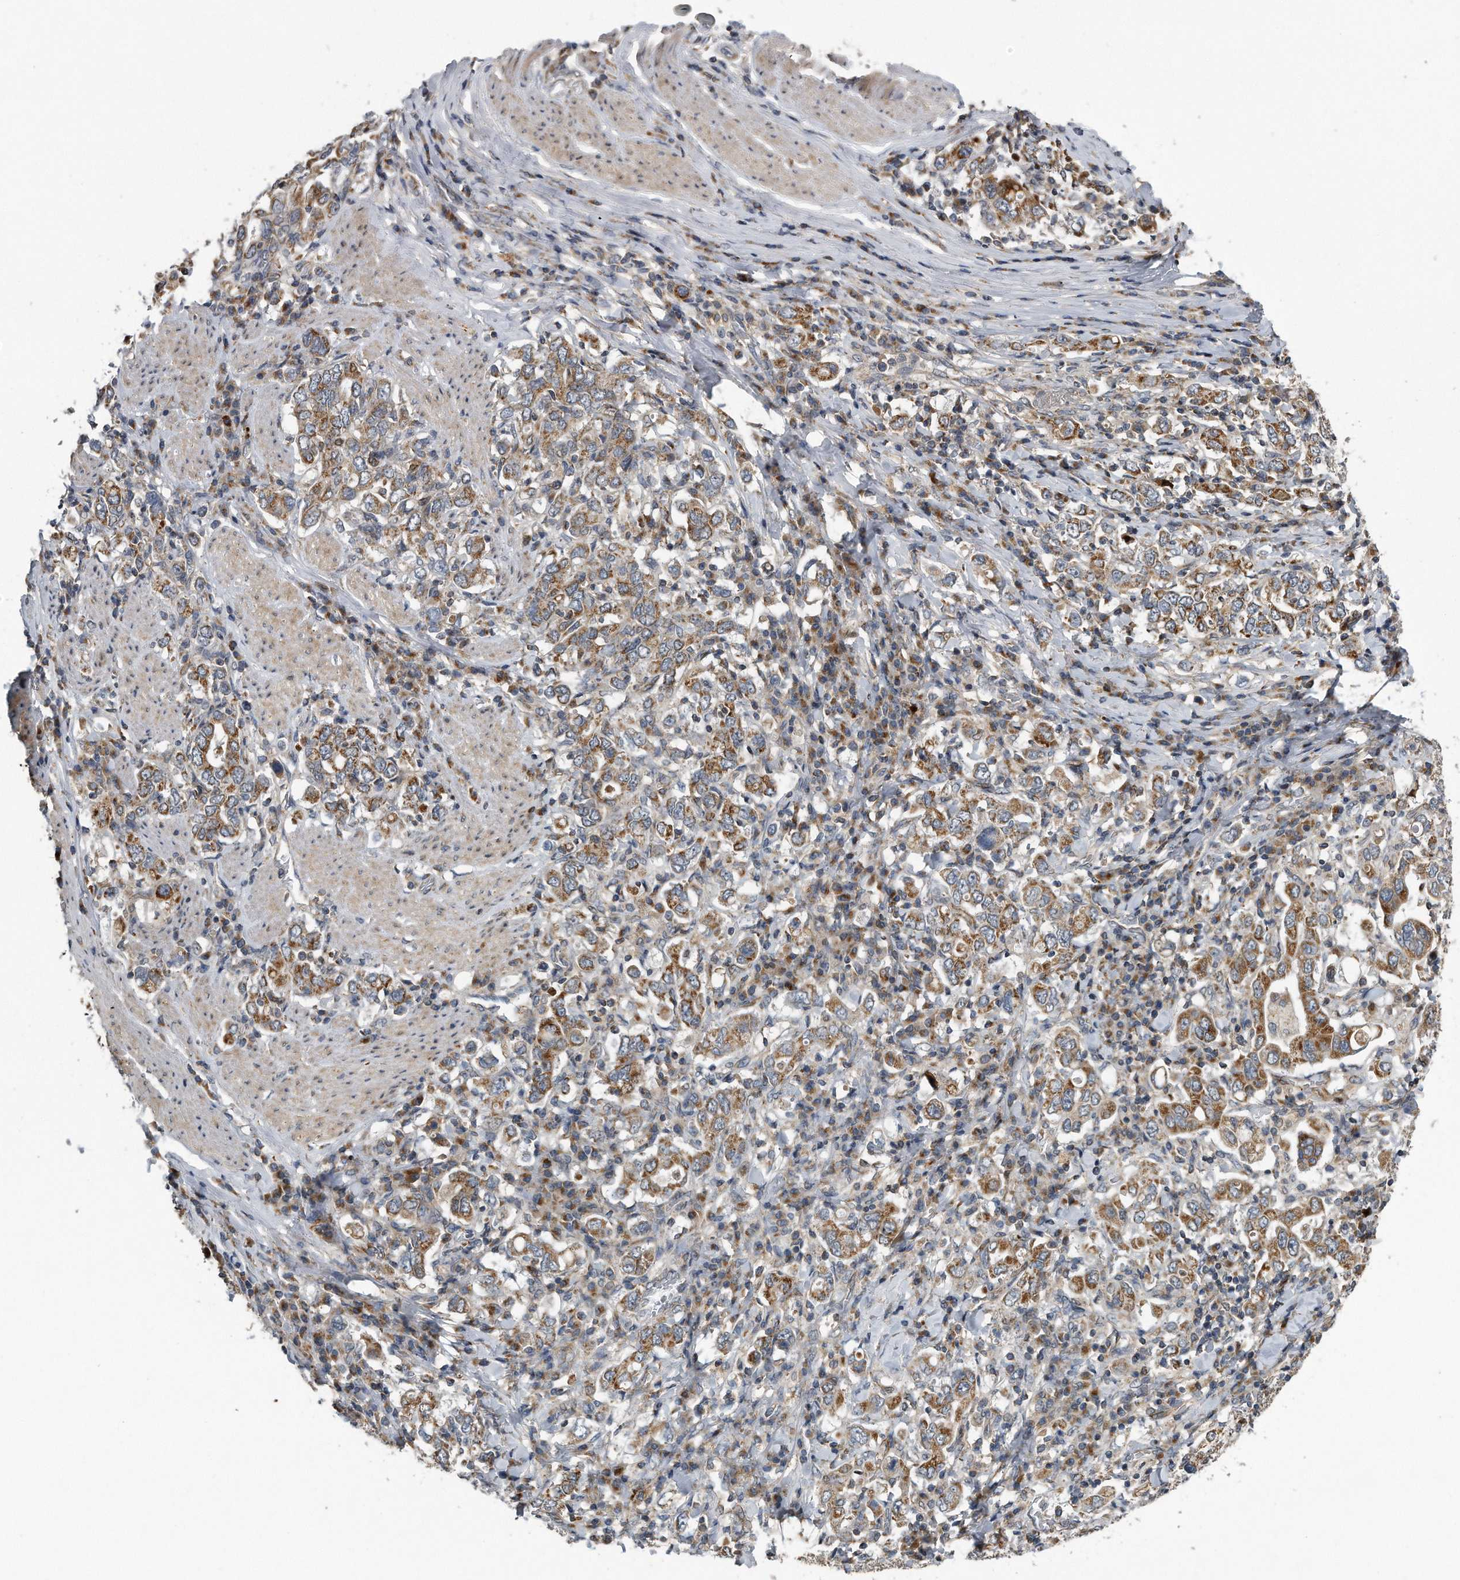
{"staining": {"intensity": "moderate", "quantity": ">75%", "location": "cytoplasmic/membranous"}, "tissue": "stomach cancer", "cell_type": "Tumor cells", "image_type": "cancer", "snomed": [{"axis": "morphology", "description": "Adenocarcinoma, NOS"}, {"axis": "topography", "description": "Stomach, upper"}], "caption": "A photomicrograph showing moderate cytoplasmic/membranous staining in about >75% of tumor cells in adenocarcinoma (stomach), as visualized by brown immunohistochemical staining.", "gene": "LYRM4", "patient": {"sex": "male", "age": 62}}